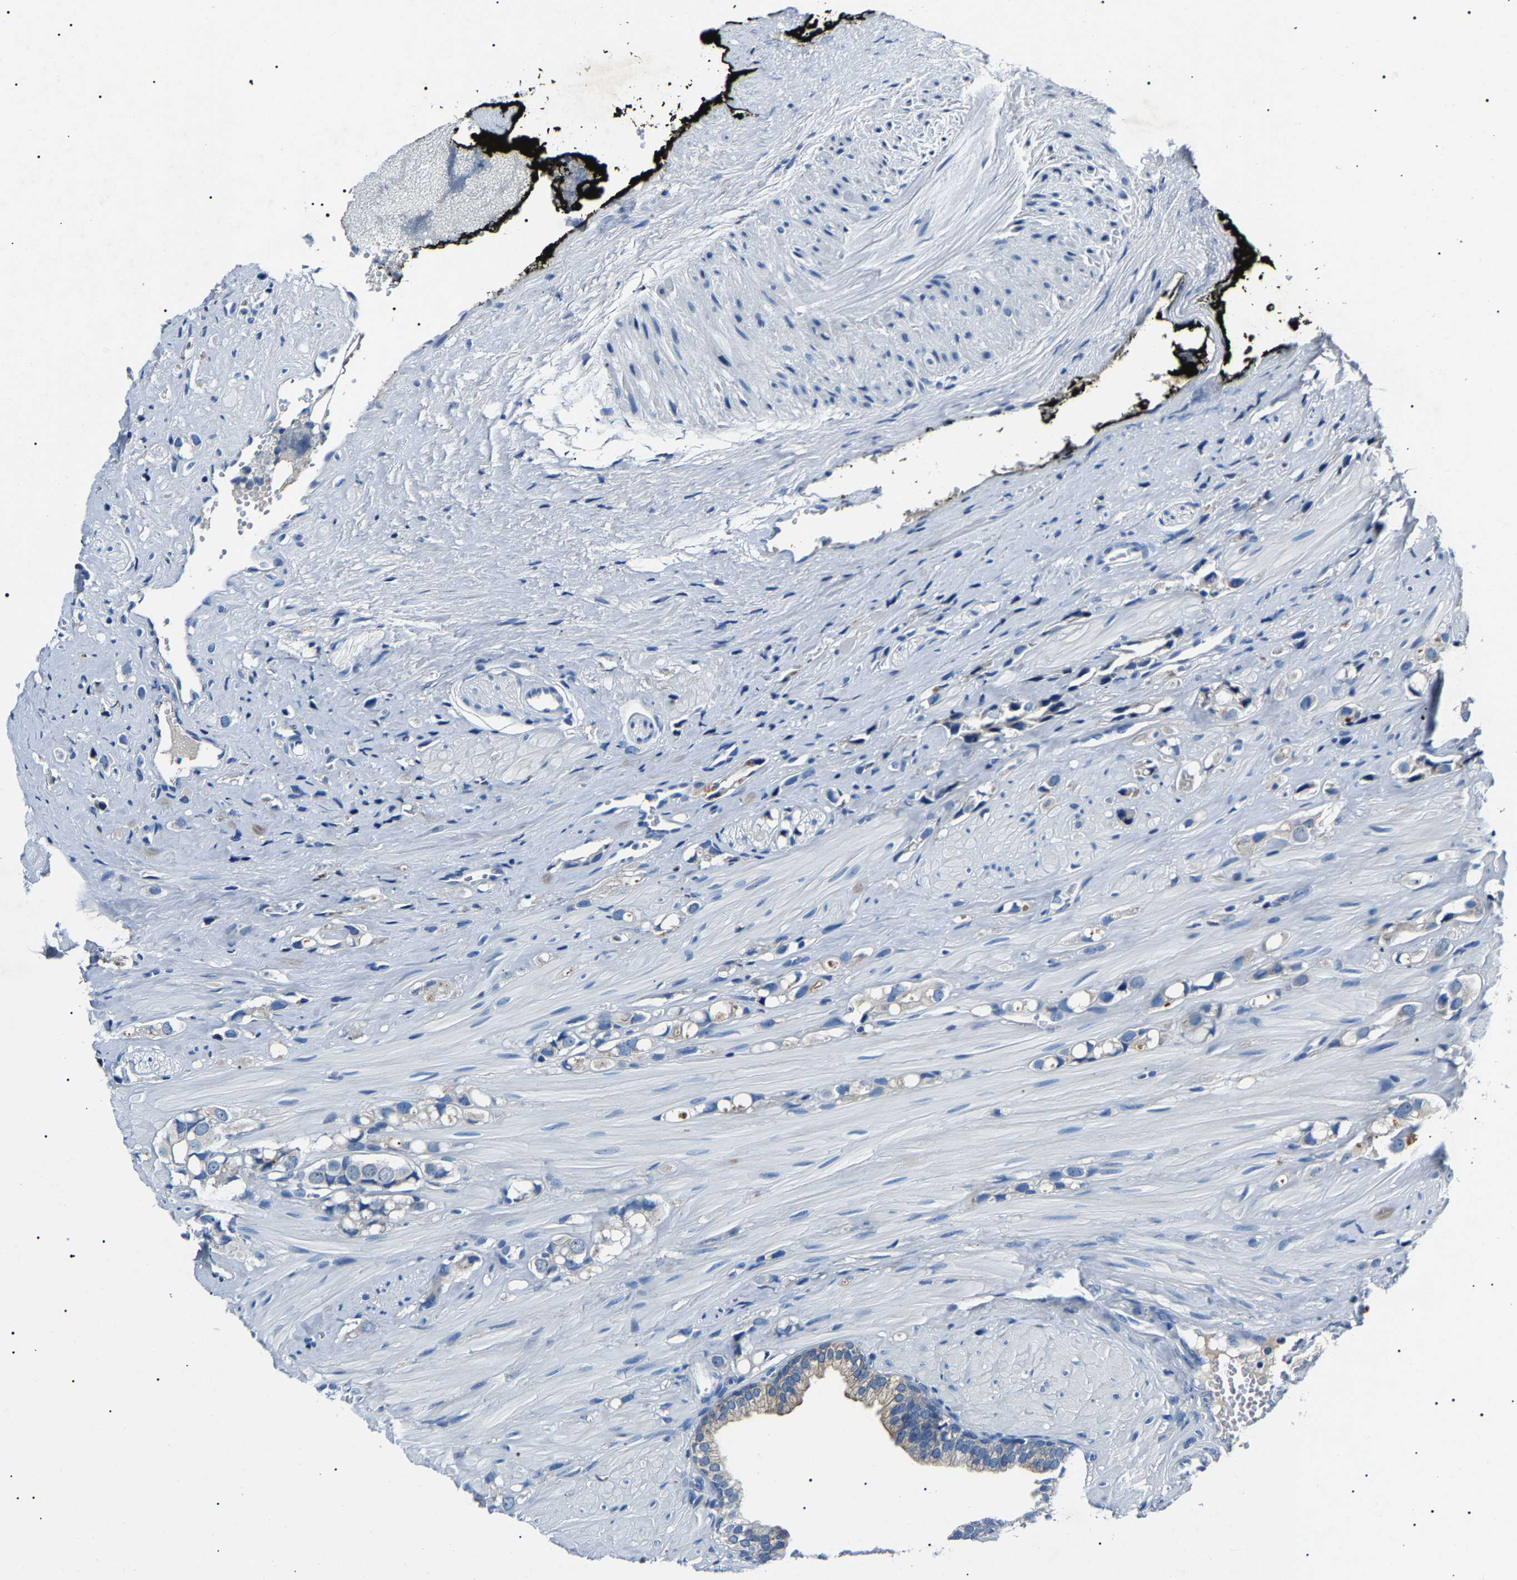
{"staining": {"intensity": "negative", "quantity": "none", "location": "none"}, "tissue": "prostate cancer", "cell_type": "Tumor cells", "image_type": "cancer", "snomed": [{"axis": "morphology", "description": "Adenocarcinoma, High grade"}, {"axis": "topography", "description": "Prostate"}], "caption": "Protein analysis of prostate cancer (high-grade adenocarcinoma) exhibits no significant expression in tumor cells.", "gene": "KLK15", "patient": {"sex": "male", "age": 52}}